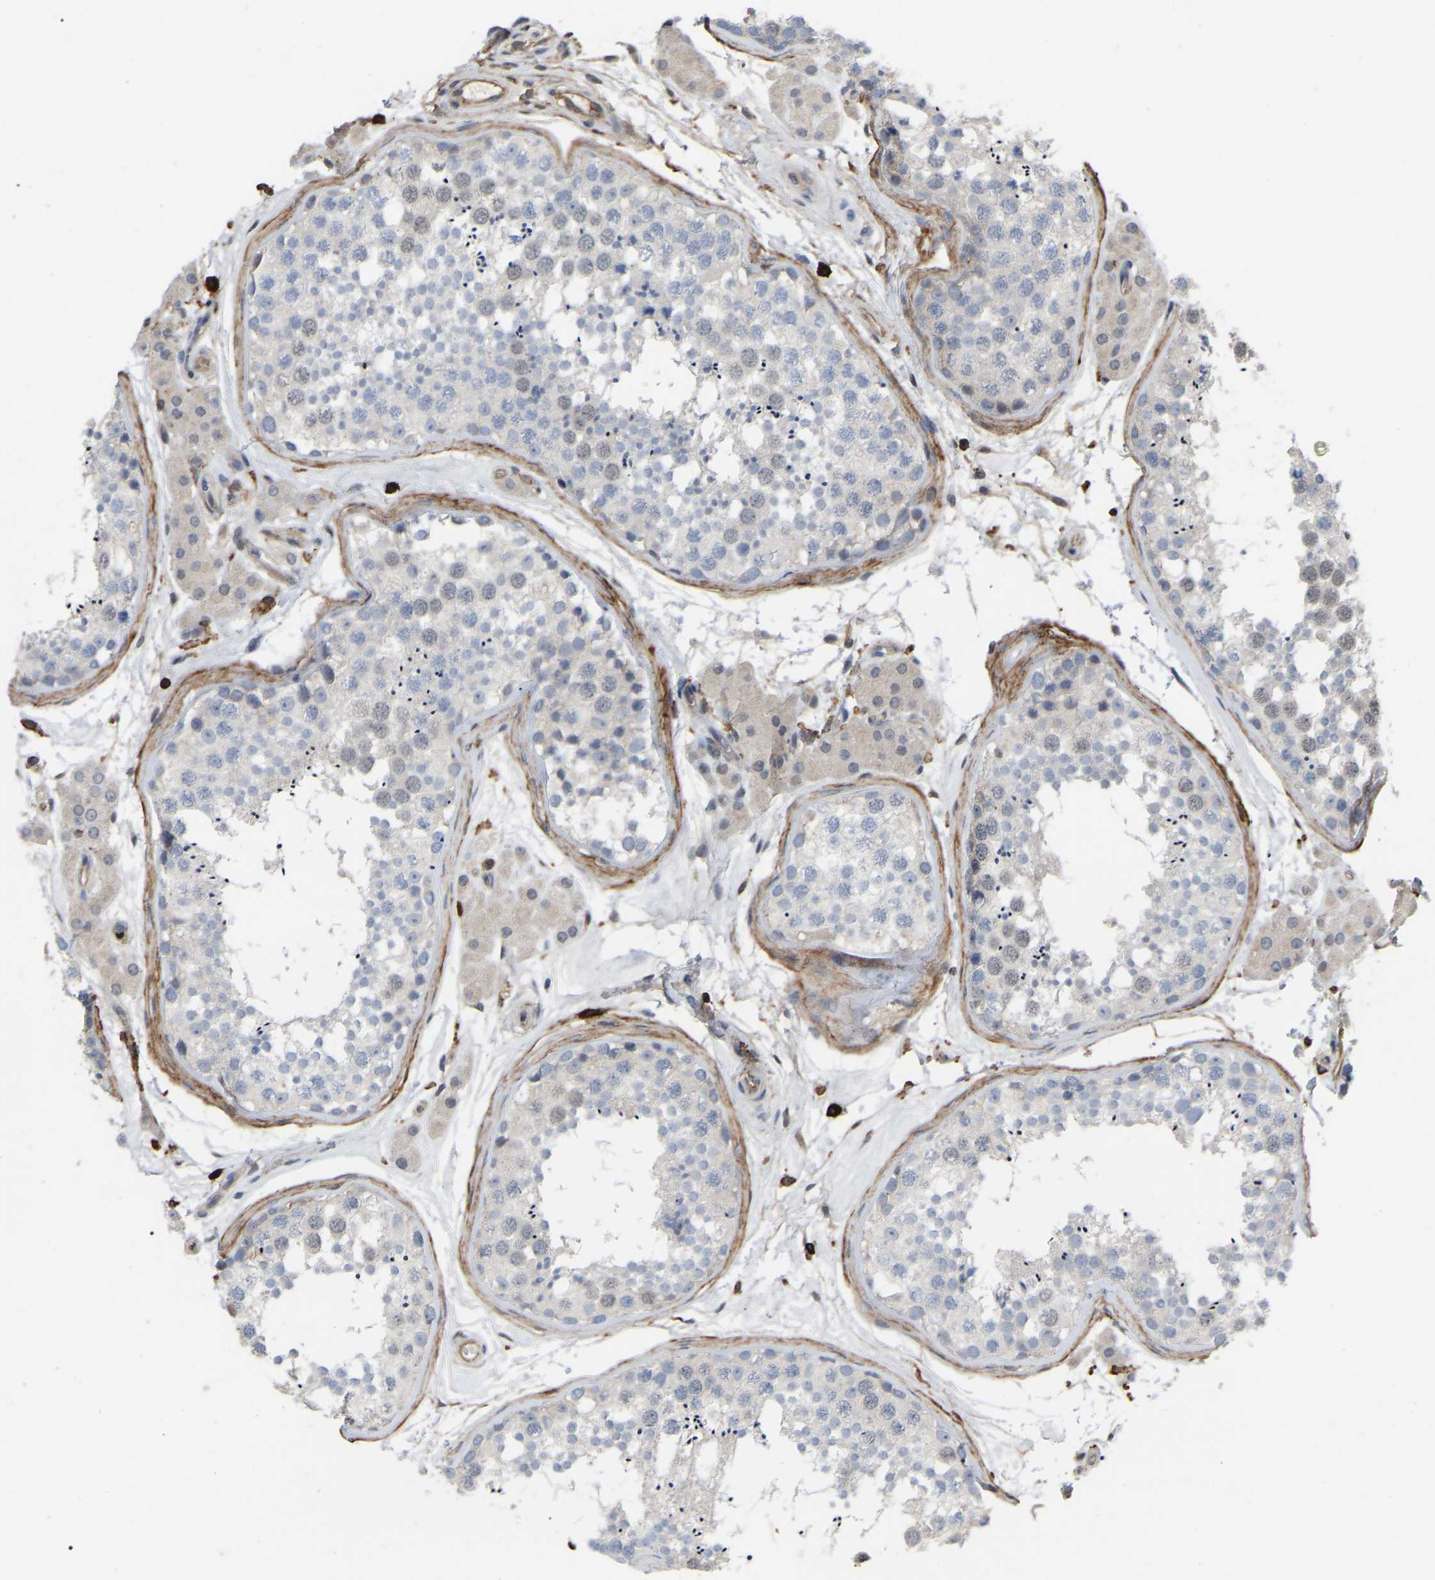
{"staining": {"intensity": "negative", "quantity": "none", "location": "none"}, "tissue": "testis", "cell_type": "Cells in seminiferous ducts", "image_type": "normal", "snomed": [{"axis": "morphology", "description": "Normal tissue, NOS"}, {"axis": "topography", "description": "Testis"}], "caption": "Immunohistochemical staining of benign testis reveals no significant staining in cells in seminiferous ducts.", "gene": "CIT", "patient": {"sex": "male", "age": 56}}